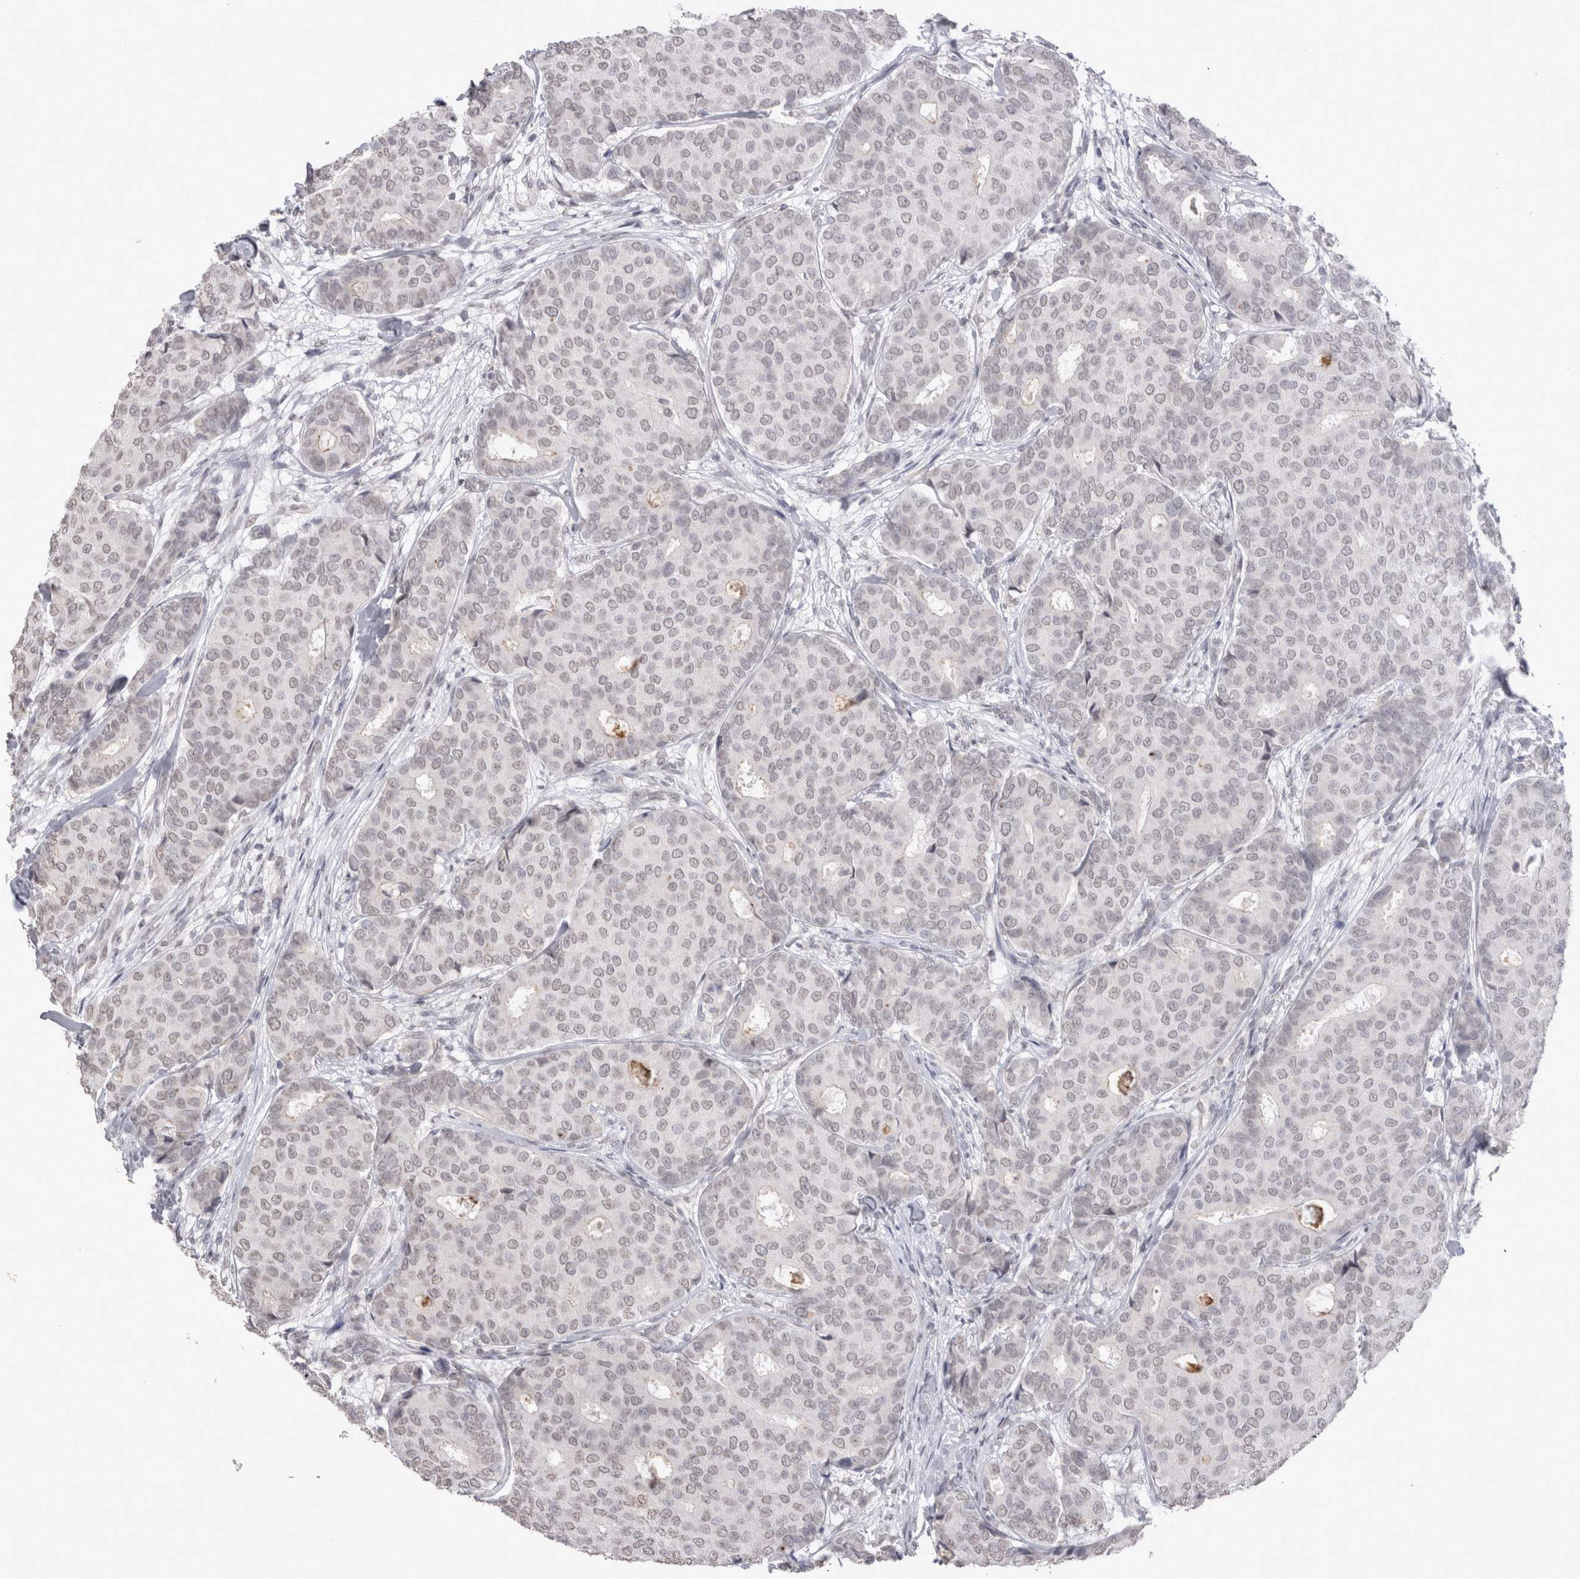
{"staining": {"intensity": "negative", "quantity": "none", "location": "none"}, "tissue": "breast cancer", "cell_type": "Tumor cells", "image_type": "cancer", "snomed": [{"axis": "morphology", "description": "Duct carcinoma"}, {"axis": "topography", "description": "Breast"}], "caption": "Immunohistochemical staining of breast infiltrating ductal carcinoma displays no significant staining in tumor cells. The staining is performed using DAB brown chromogen with nuclei counter-stained in using hematoxylin.", "gene": "DDX4", "patient": {"sex": "female", "age": 75}}